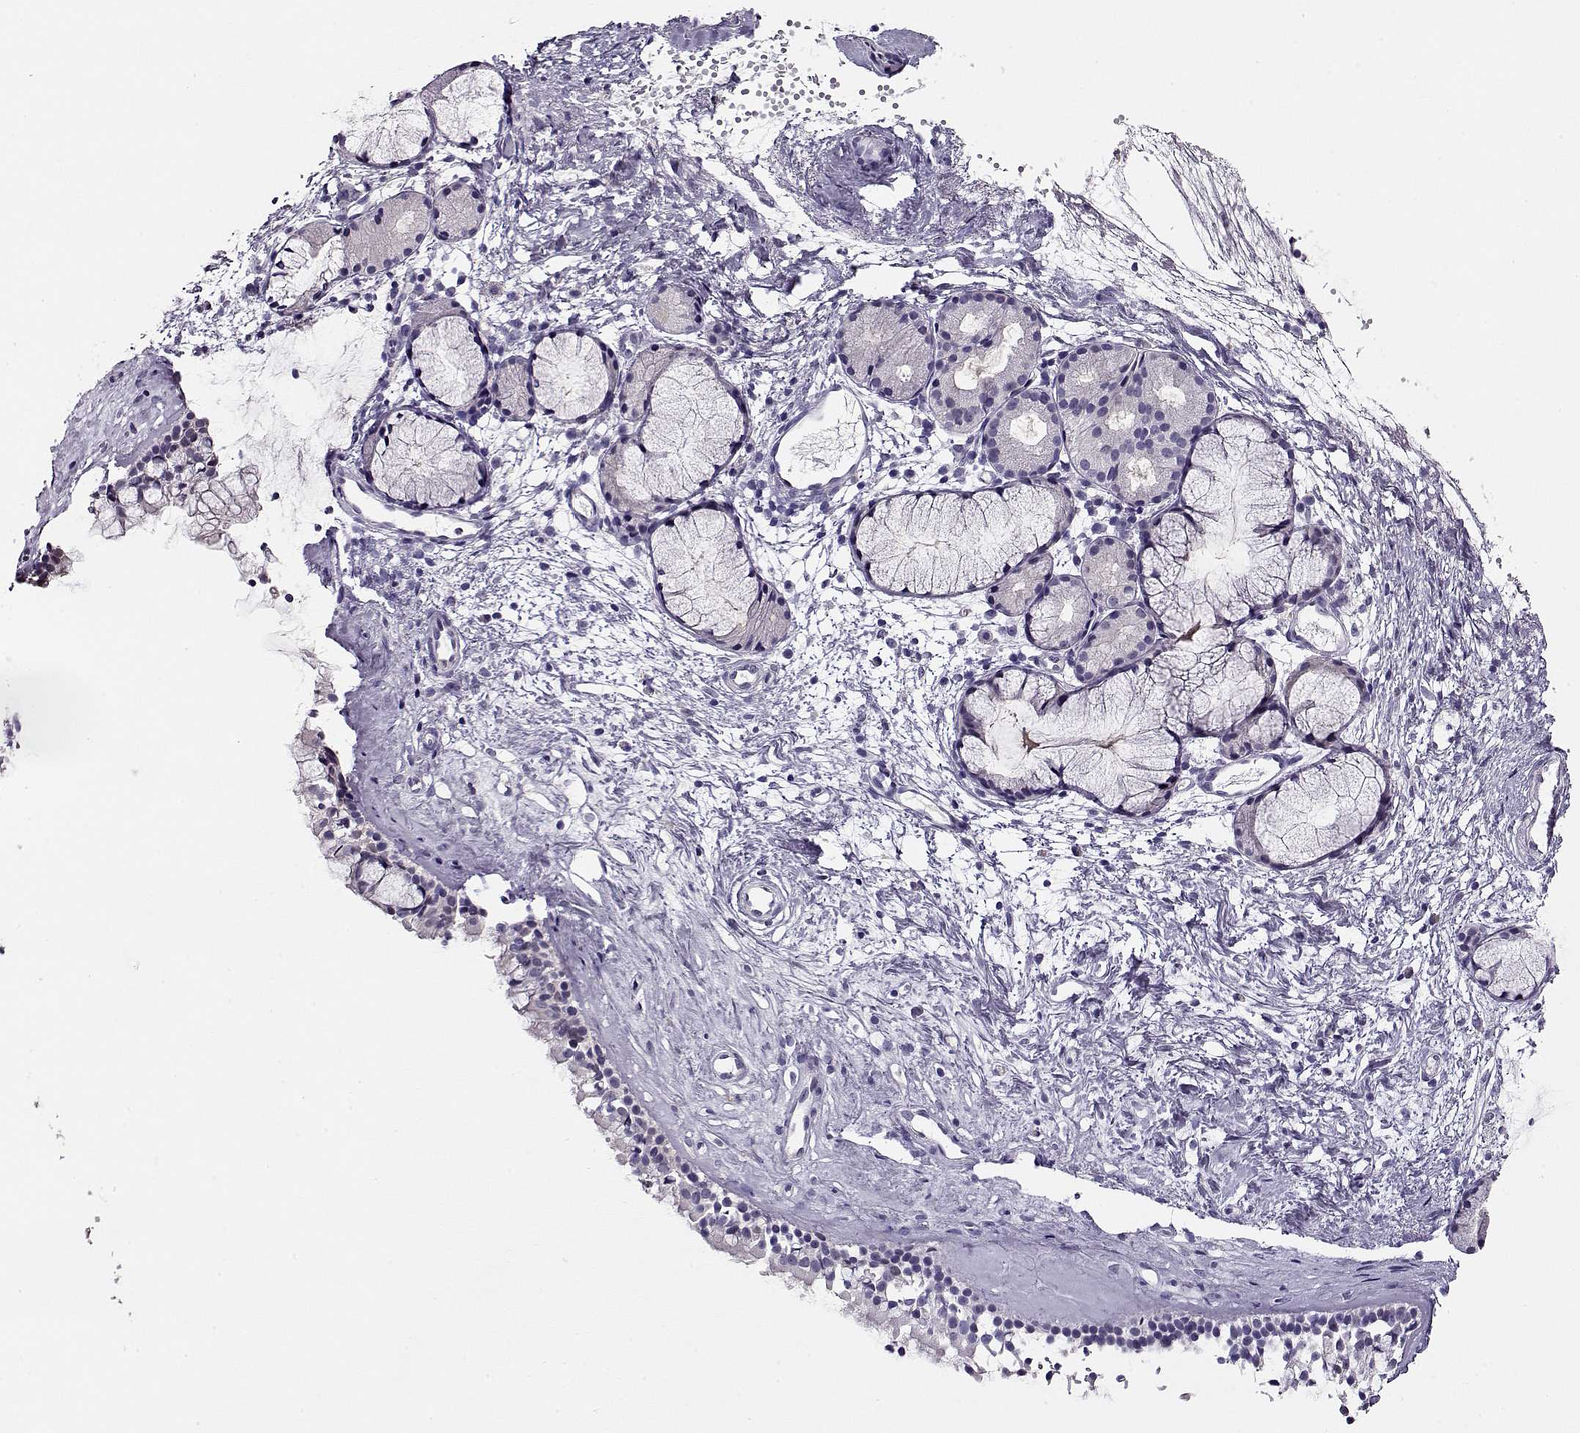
{"staining": {"intensity": "negative", "quantity": "none", "location": "none"}, "tissue": "nasopharynx", "cell_type": "Respiratory epithelial cells", "image_type": "normal", "snomed": [{"axis": "morphology", "description": "Normal tissue, NOS"}, {"axis": "topography", "description": "Nasopharynx"}], "caption": "DAB immunohistochemical staining of benign nasopharynx displays no significant expression in respiratory epithelial cells. (Immunohistochemistry, brightfield microscopy, high magnification).", "gene": "CCR8", "patient": {"sex": "female", "age": 52}}